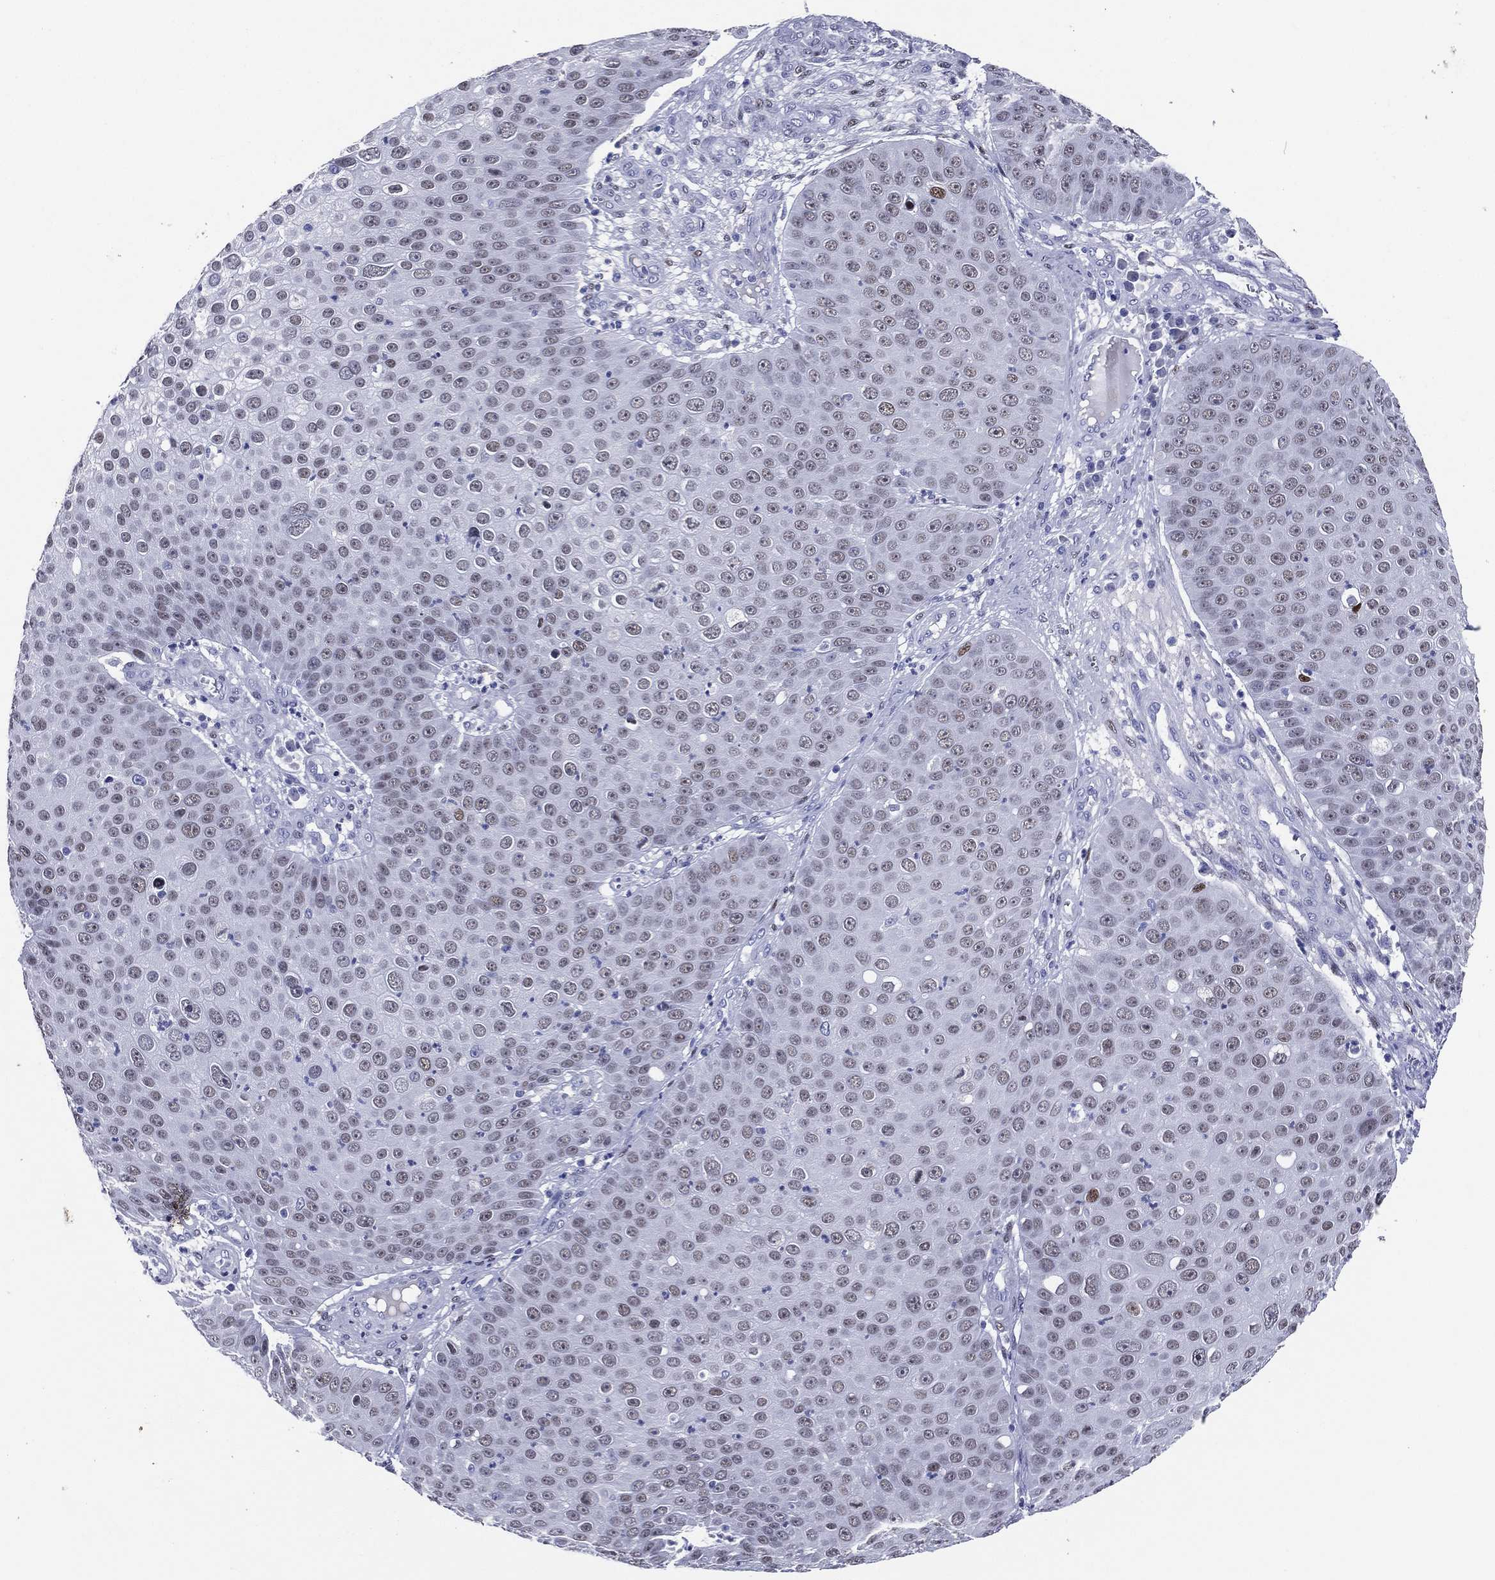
{"staining": {"intensity": "negative", "quantity": "none", "location": "none"}, "tissue": "skin cancer", "cell_type": "Tumor cells", "image_type": "cancer", "snomed": [{"axis": "morphology", "description": "Squamous cell carcinoma, NOS"}, {"axis": "topography", "description": "Skin"}], "caption": "This photomicrograph is of skin cancer stained with immunohistochemistry to label a protein in brown with the nuclei are counter-stained blue. There is no positivity in tumor cells. (DAB (3,3'-diaminobenzidine) immunohistochemistry (IHC) visualized using brightfield microscopy, high magnification).", "gene": "TFAP2A", "patient": {"sex": "male", "age": 71}}